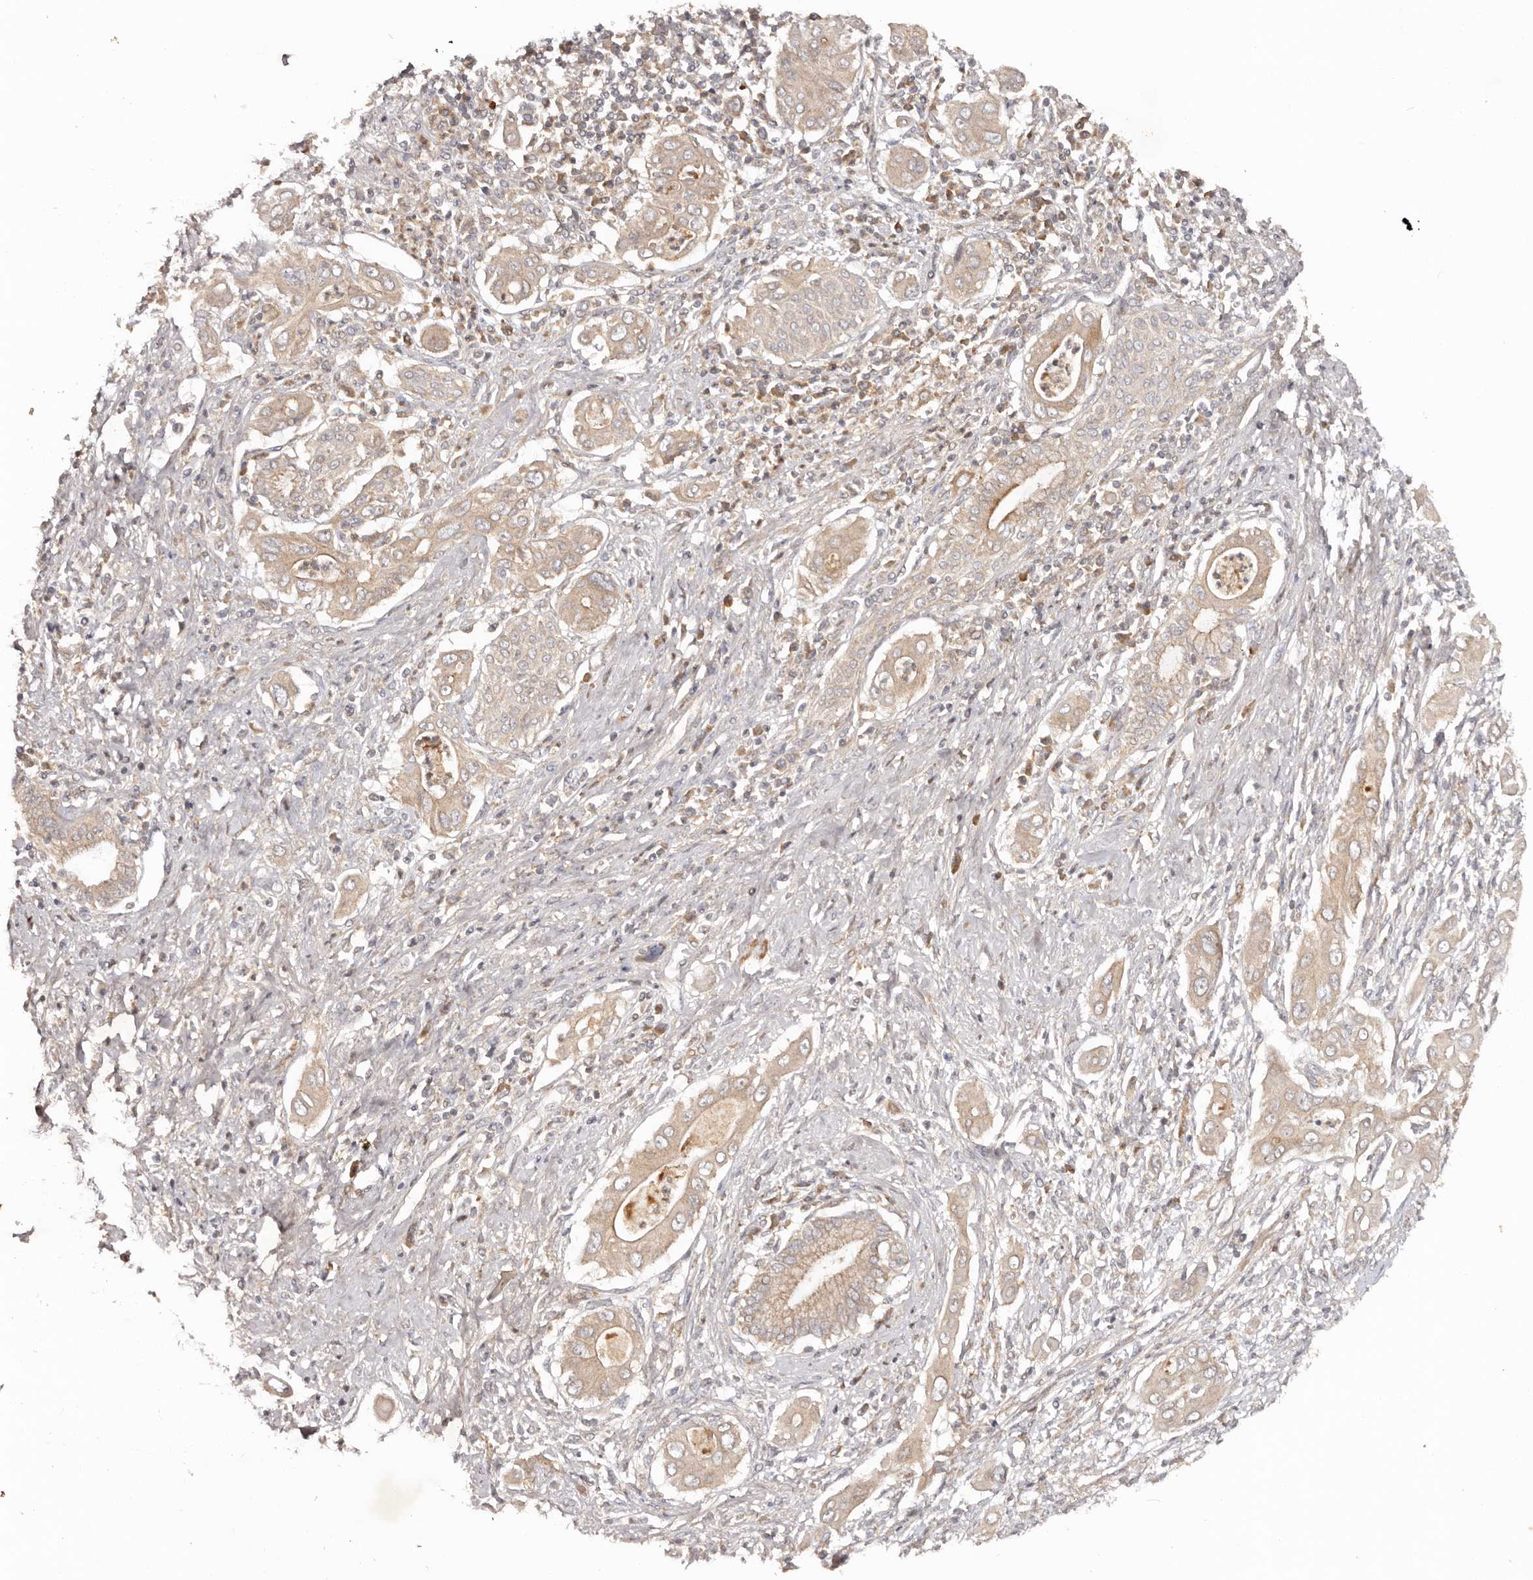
{"staining": {"intensity": "weak", "quantity": ">75%", "location": "cytoplasmic/membranous"}, "tissue": "pancreatic cancer", "cell_type": "Tumor cells", "image_type": "cancer", "snomed": [{"axis": "morphology", "description": "Adenocarcinoma, NOS"}, {"axis": "topography", "description": "Pancreas"}], "caption": "Pancreatic cancer (adenocarcinoma) was stained to show a protein in brown. There is low levels of weak cytoplasmic/membranous positivity in approximately >75% of tumor cells. Using DAB (3,3'-diaminobenzidine) (brown) and hematoxylin (blue) stains, captured at high magnification using brightfield microscopy.", "gene": "PKIB", "patient": {"sex": "male", "age": 58}}